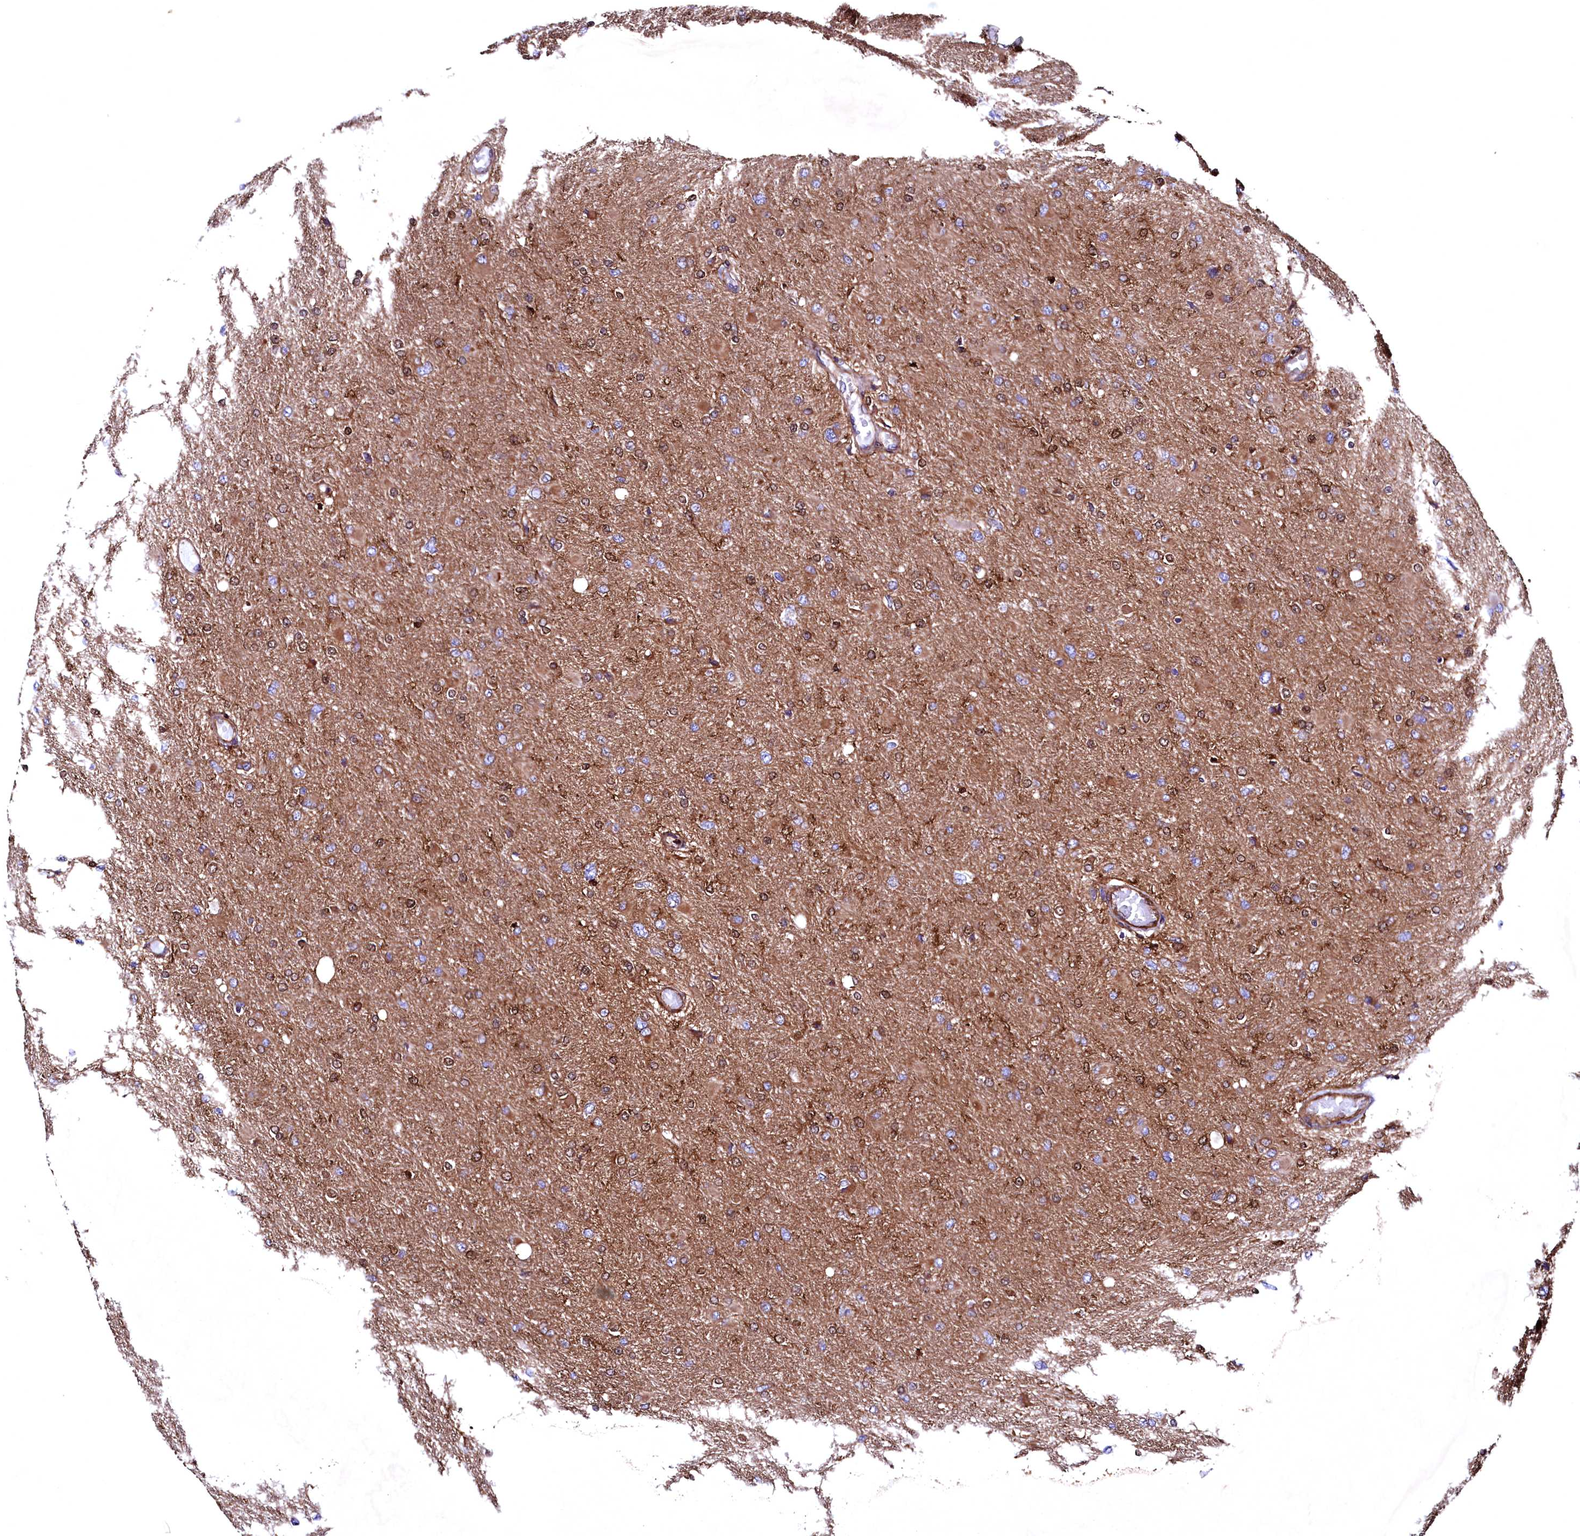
{"staining": {"intensity": "negative", "quantity": "none", "location": "none"}, "tissue": "glioma", "cell_type": "Tumor cells", "image_type": "cancer", "snomed": [{"axis": "morphology", "description": "Glioma, malignant, High grade"}, {"axis": "topography", "description": "Cerebral cortex"}], "caption": "IHC of malignant high-grade glioma demonstrates no positivity in tumor cells.", "gene": "STAMBPL1", "patient": {"sex": "female", "age": 36}}